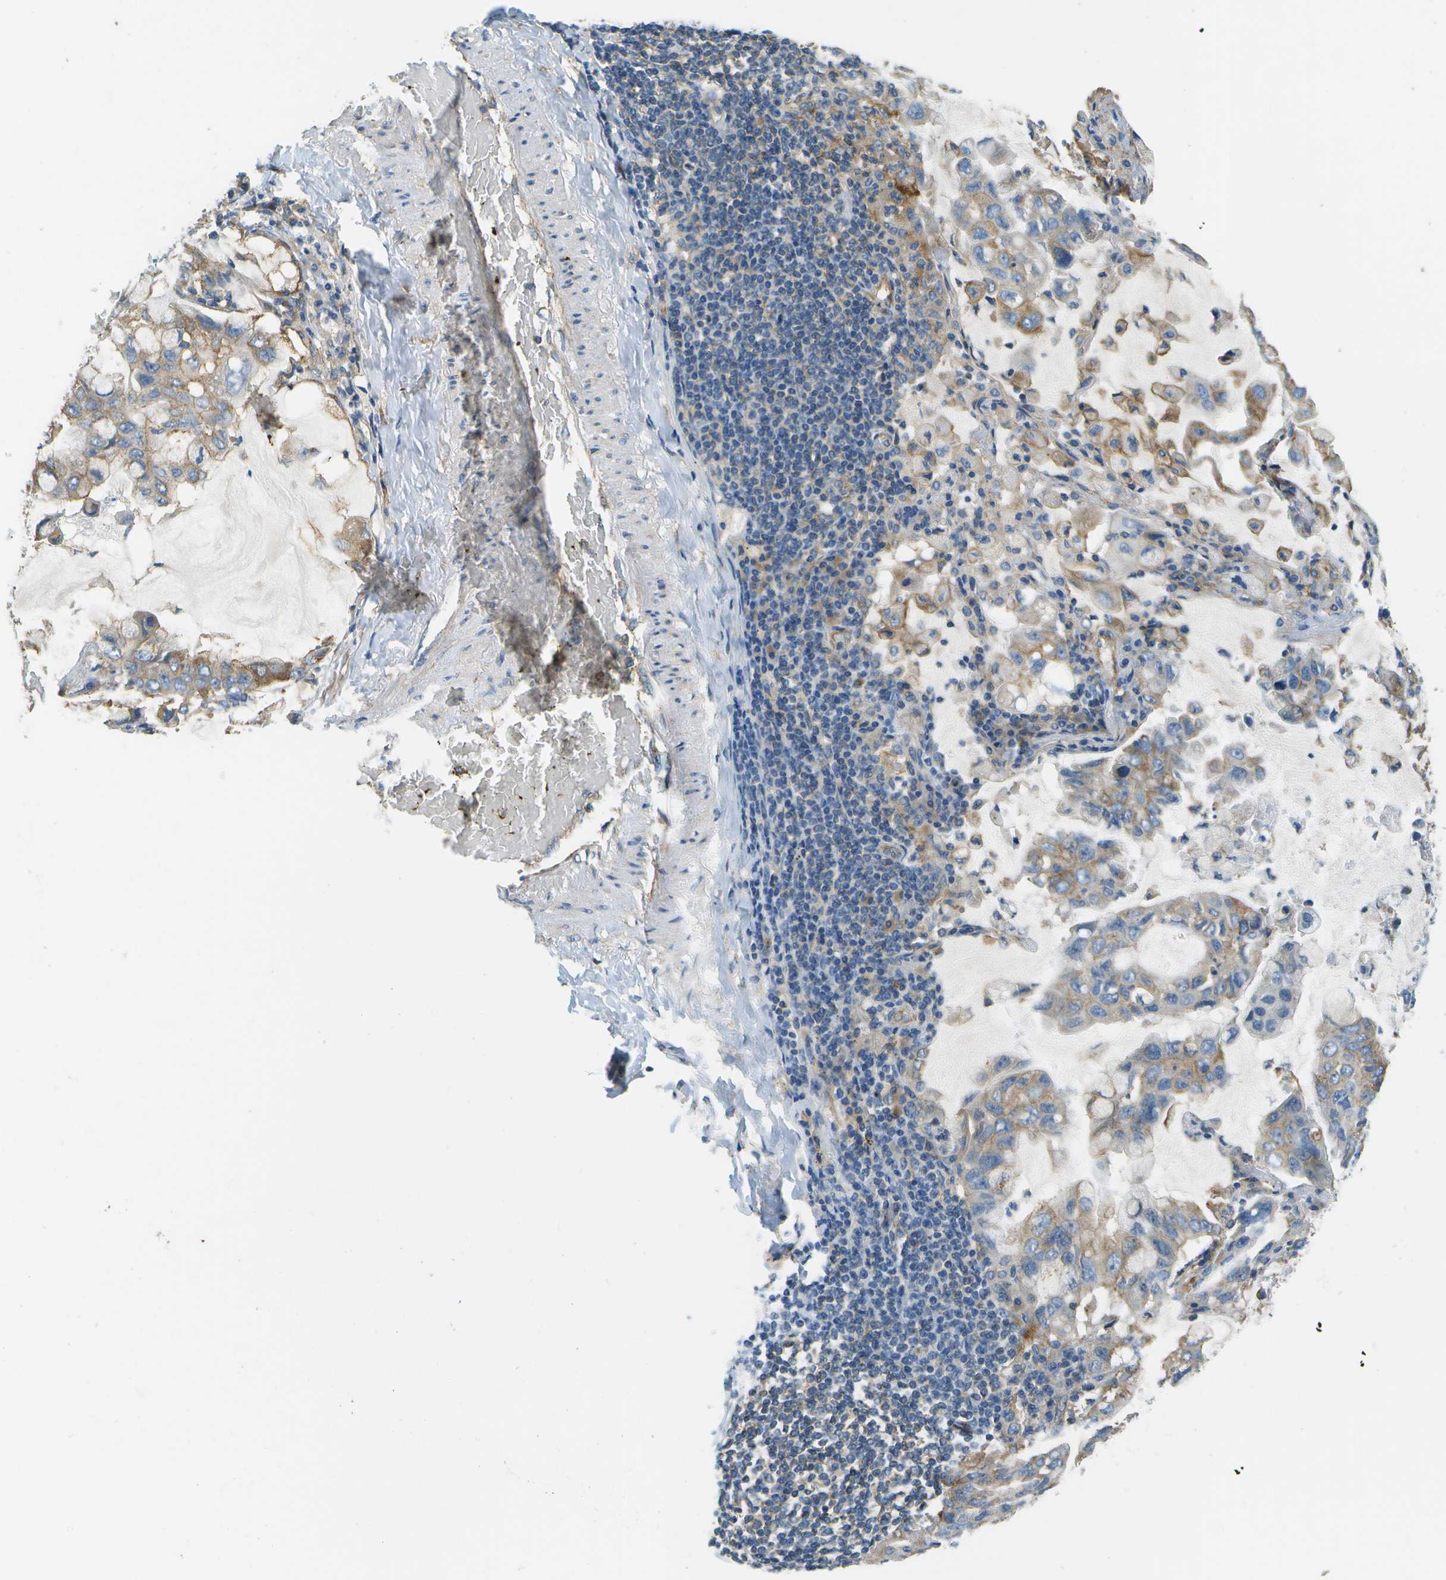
{"staining": {"intensity": "moderate", "quantity": "25%-75%", "location": "cytoplasmic/membranous"}, "tissue": "lung cancer", "cell_type": "Tumor cells", "image_type": "cancer", "snomed": [{"axis": "morphology", "description": "Adenocarcinoma, NOS"}, {"axis": "topography", "description": "Lung"}], "caption": "Immunohistochemistry (IHC) of lung cancer (adenocarcinoma) shows medium levels of moderate cytoplasmic/membranous positivity in about 25%-75% of tumor cells.", "gene": "CLTC", "patient": {"sex": "male", "age": 64}}